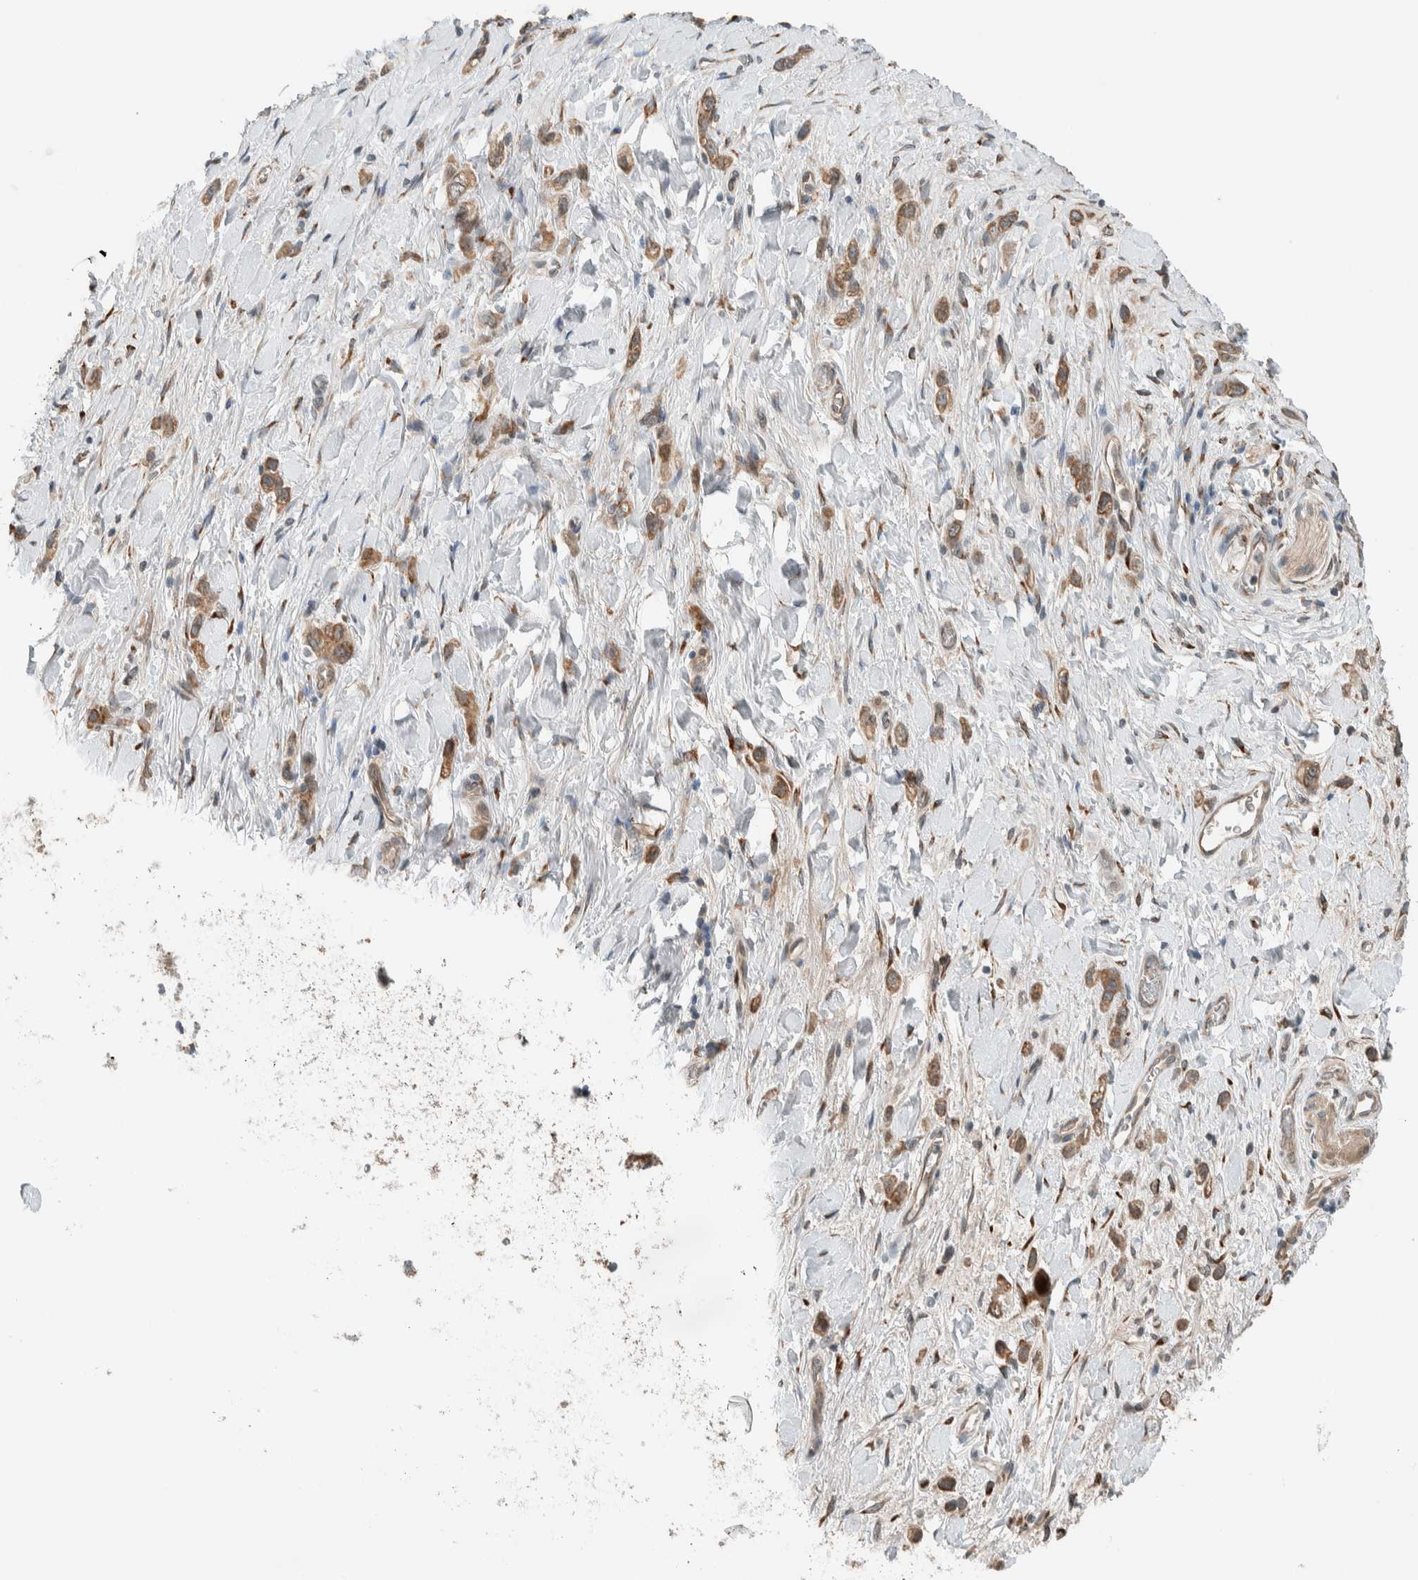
{"staining": {"intensity": "moderate", "quantity": ">75%", "location": "cytoplasmic/membranous"}, "tissue": "stomach cancer", "cell_type": "Tumor cells", "image_type": "cancer", "snomed": [{"axis": "morphology", "description": "Adenocarcinoma, NOS"}, {"axis": "topography", "description": "Stomach"}], "caption": "Tumor cells demonstrate moderate cytoplasmic/membranous positivity in approximately >75% of cells in adenocarcinoma (stomach).", "gene": "CTBP2", "patient": {"sex": "female", "age": 65}}